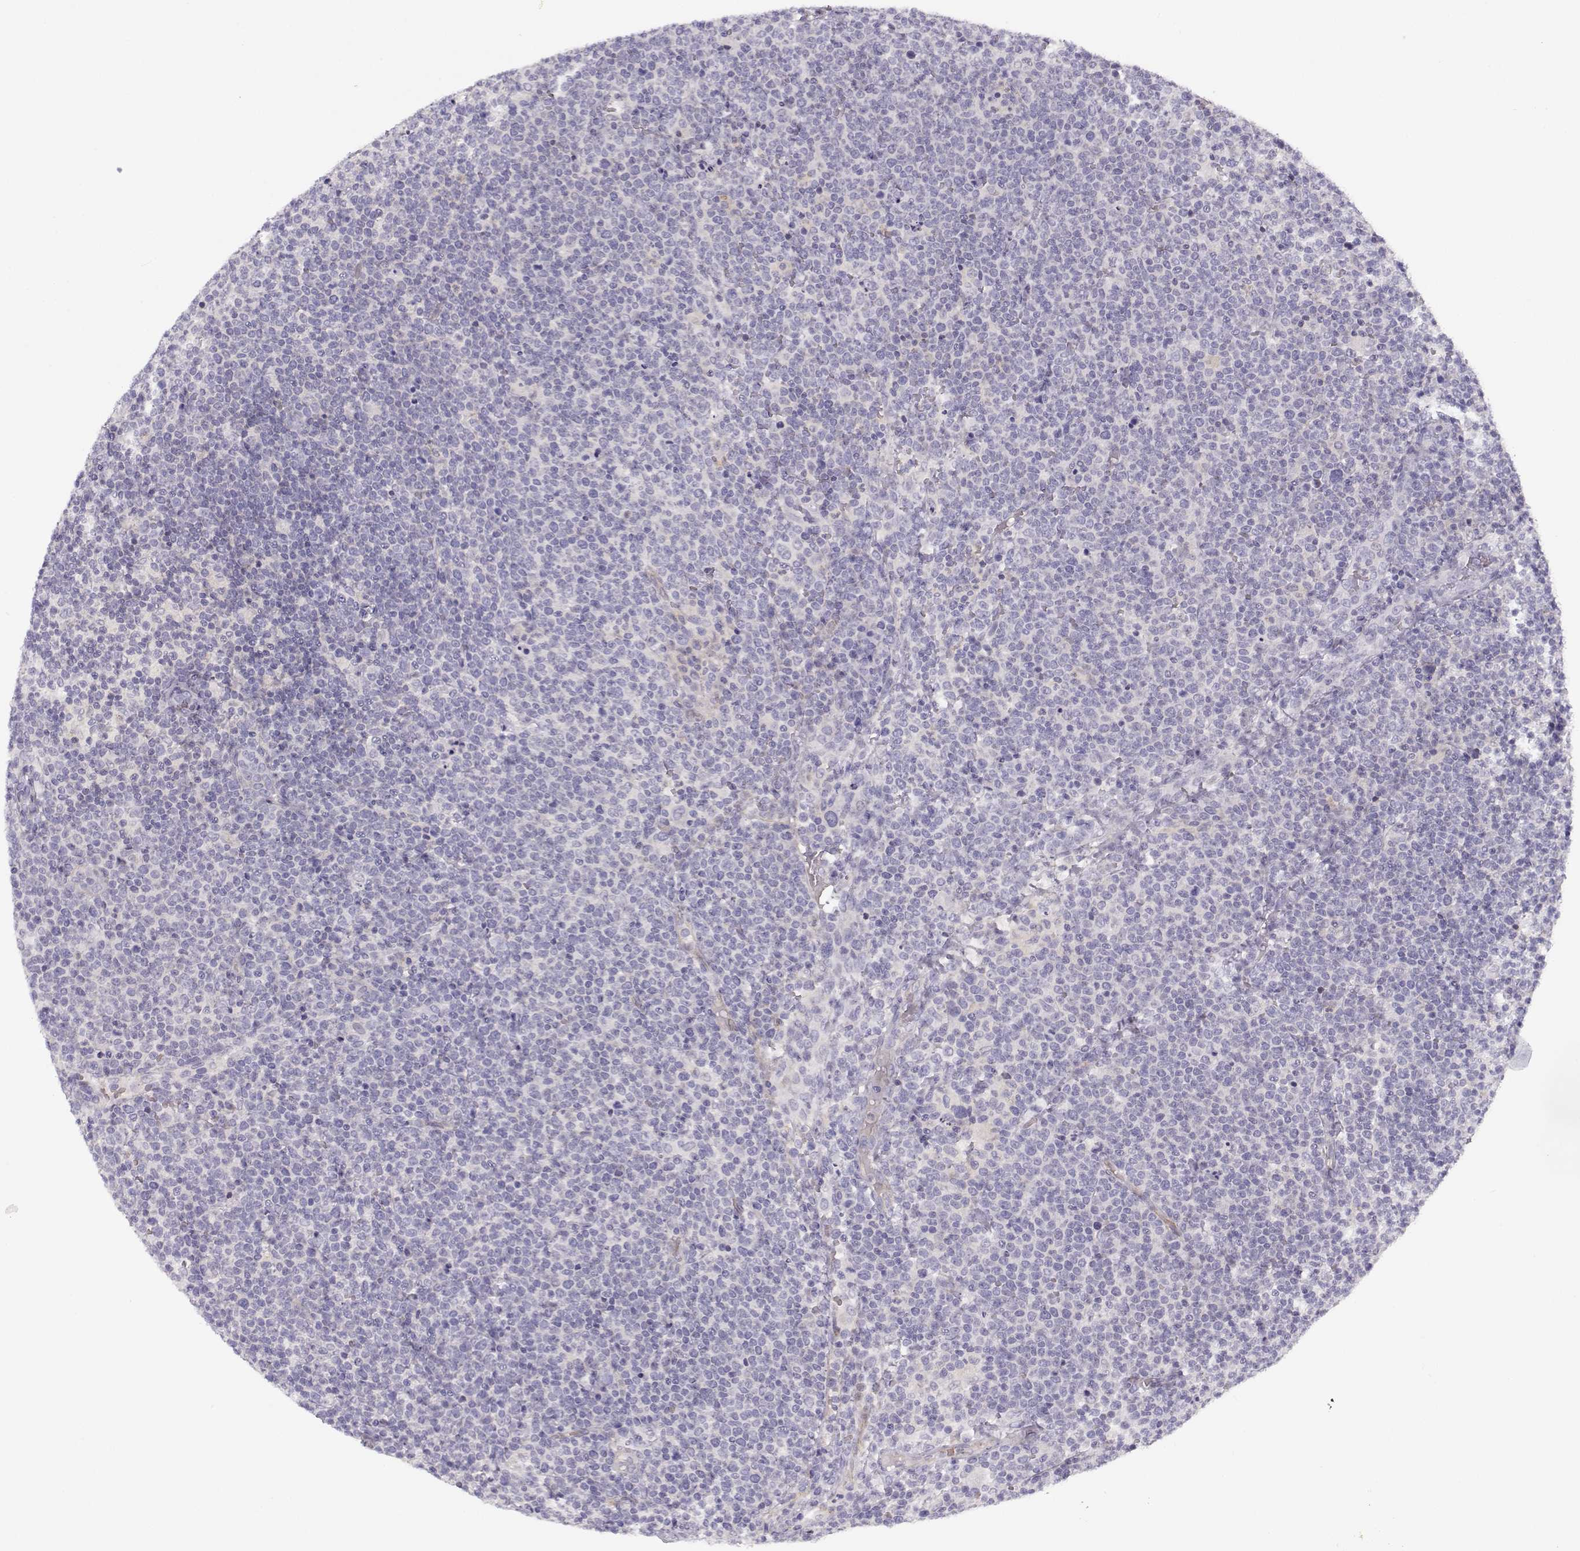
{"staining": {"intensity": "negative", "quantity": "none", "location": "none"}, "tissue": "lymphoma", "cell_type": "Tumor cells", "image_type": "cancer", "snomed": [{"axis": "morphology", "description": "Malignant lymphoma, non-Hodgkin's type, High grade"}, {"axis": "topography", "description": "Lymph node"}], "caption": "The image shows no significant expression in tumor cells of malignant lymphoma, non-Hodgkin's type (high-grade).", "gene": "MYO1A", "patient": {"sex": "male", "age": 61}}